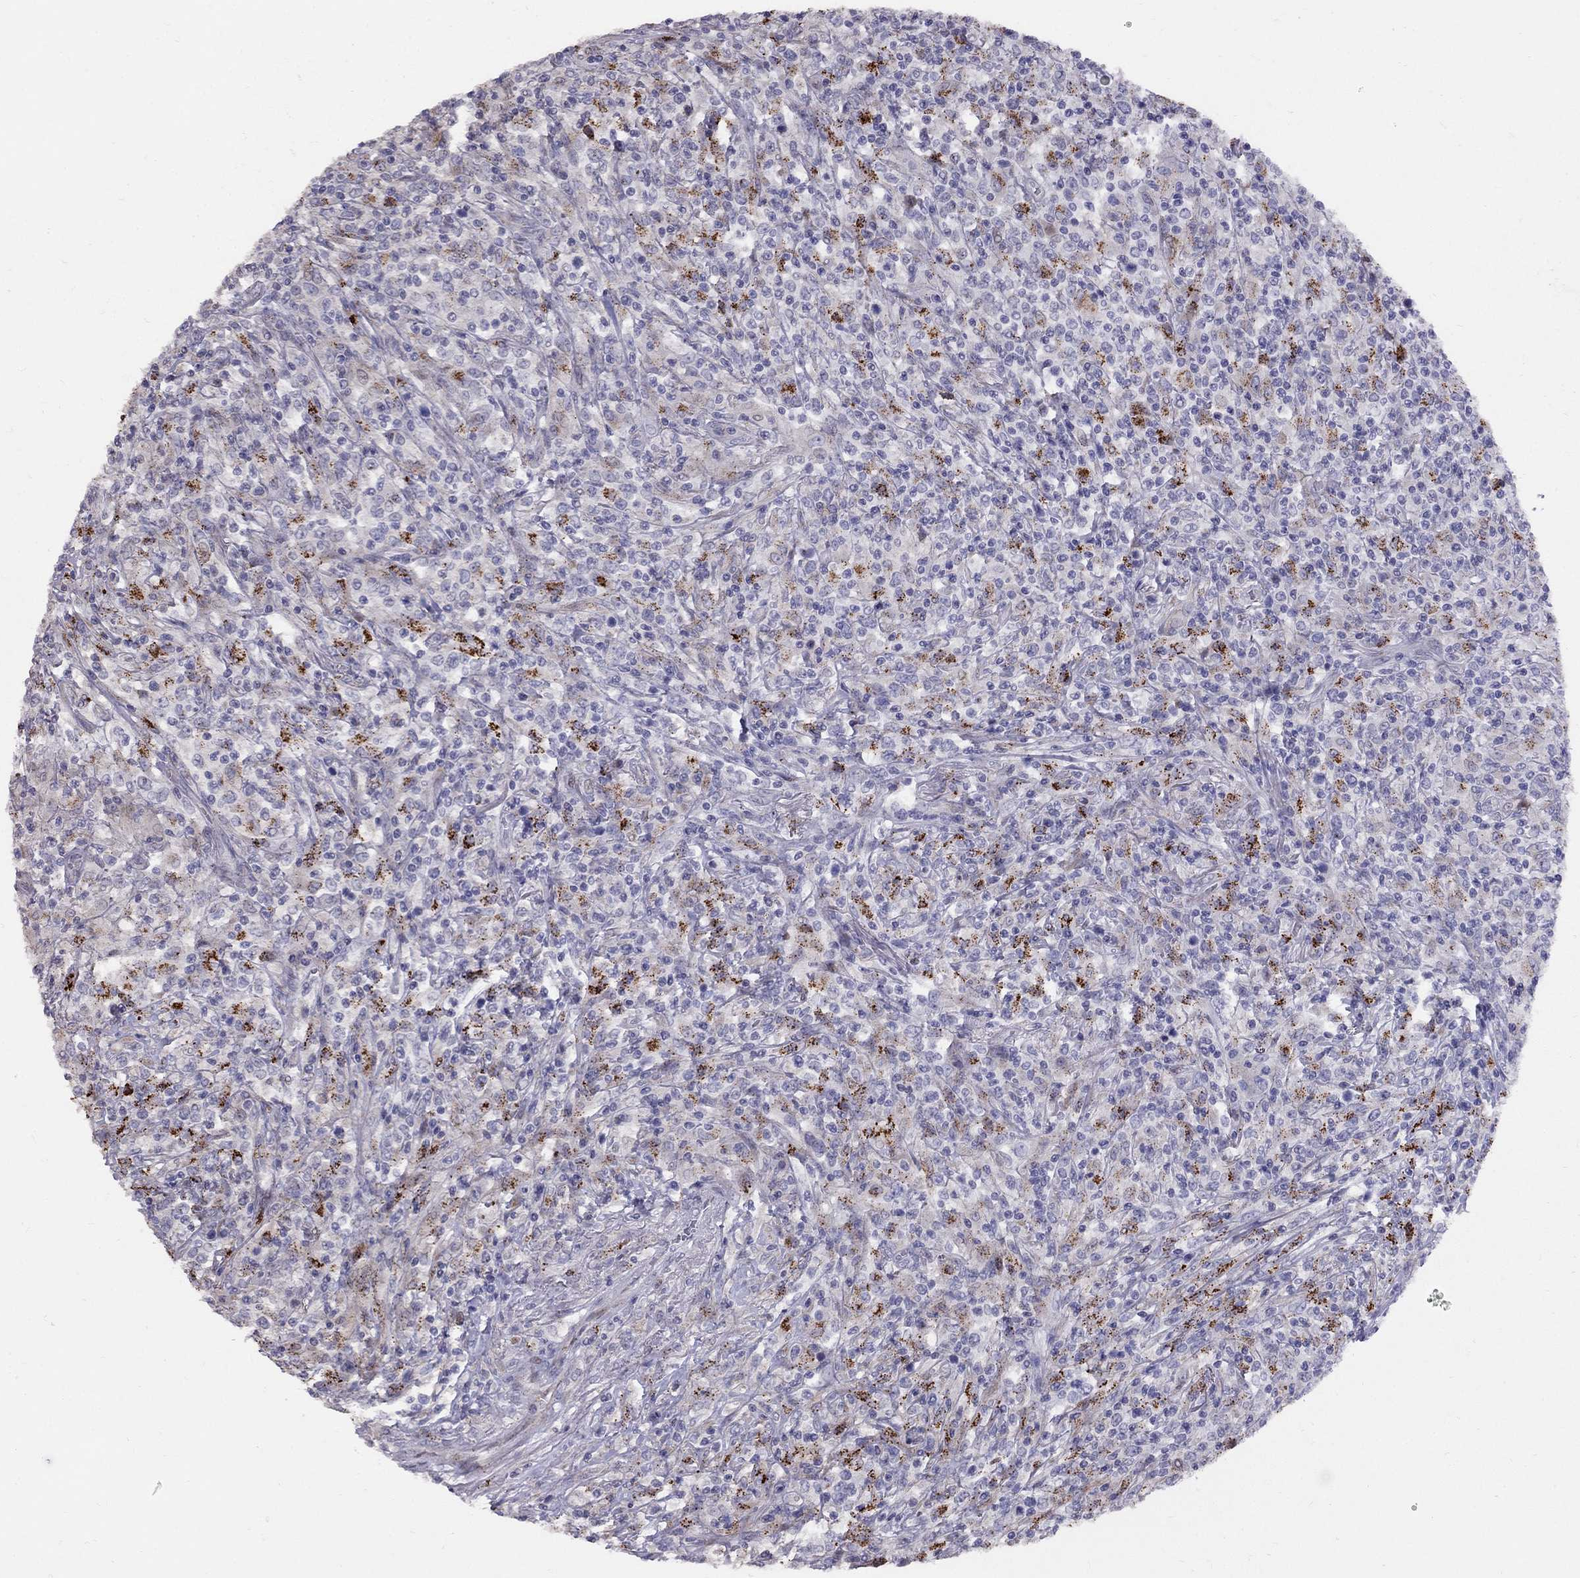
{"staining": {"intensity": "negative", "quantity": "none", "location": "none"}, "tissue": "lymphoma", "cell_type": "Tumor cells", "image_type": "cancer", "snomed": [{"axis": "morphology", "description": "Malignant lymphoma, non-Hodgkin's type, High grade"}, {"axis": "topography", "description": "Lung"}], "caption": "IHC photomicrograph of human lymphoma stained for a protein (brown), which reveals no staining in tumor cells.", "gene": "MAGEB4", "patient": {"sex": "male", "age": 79}}